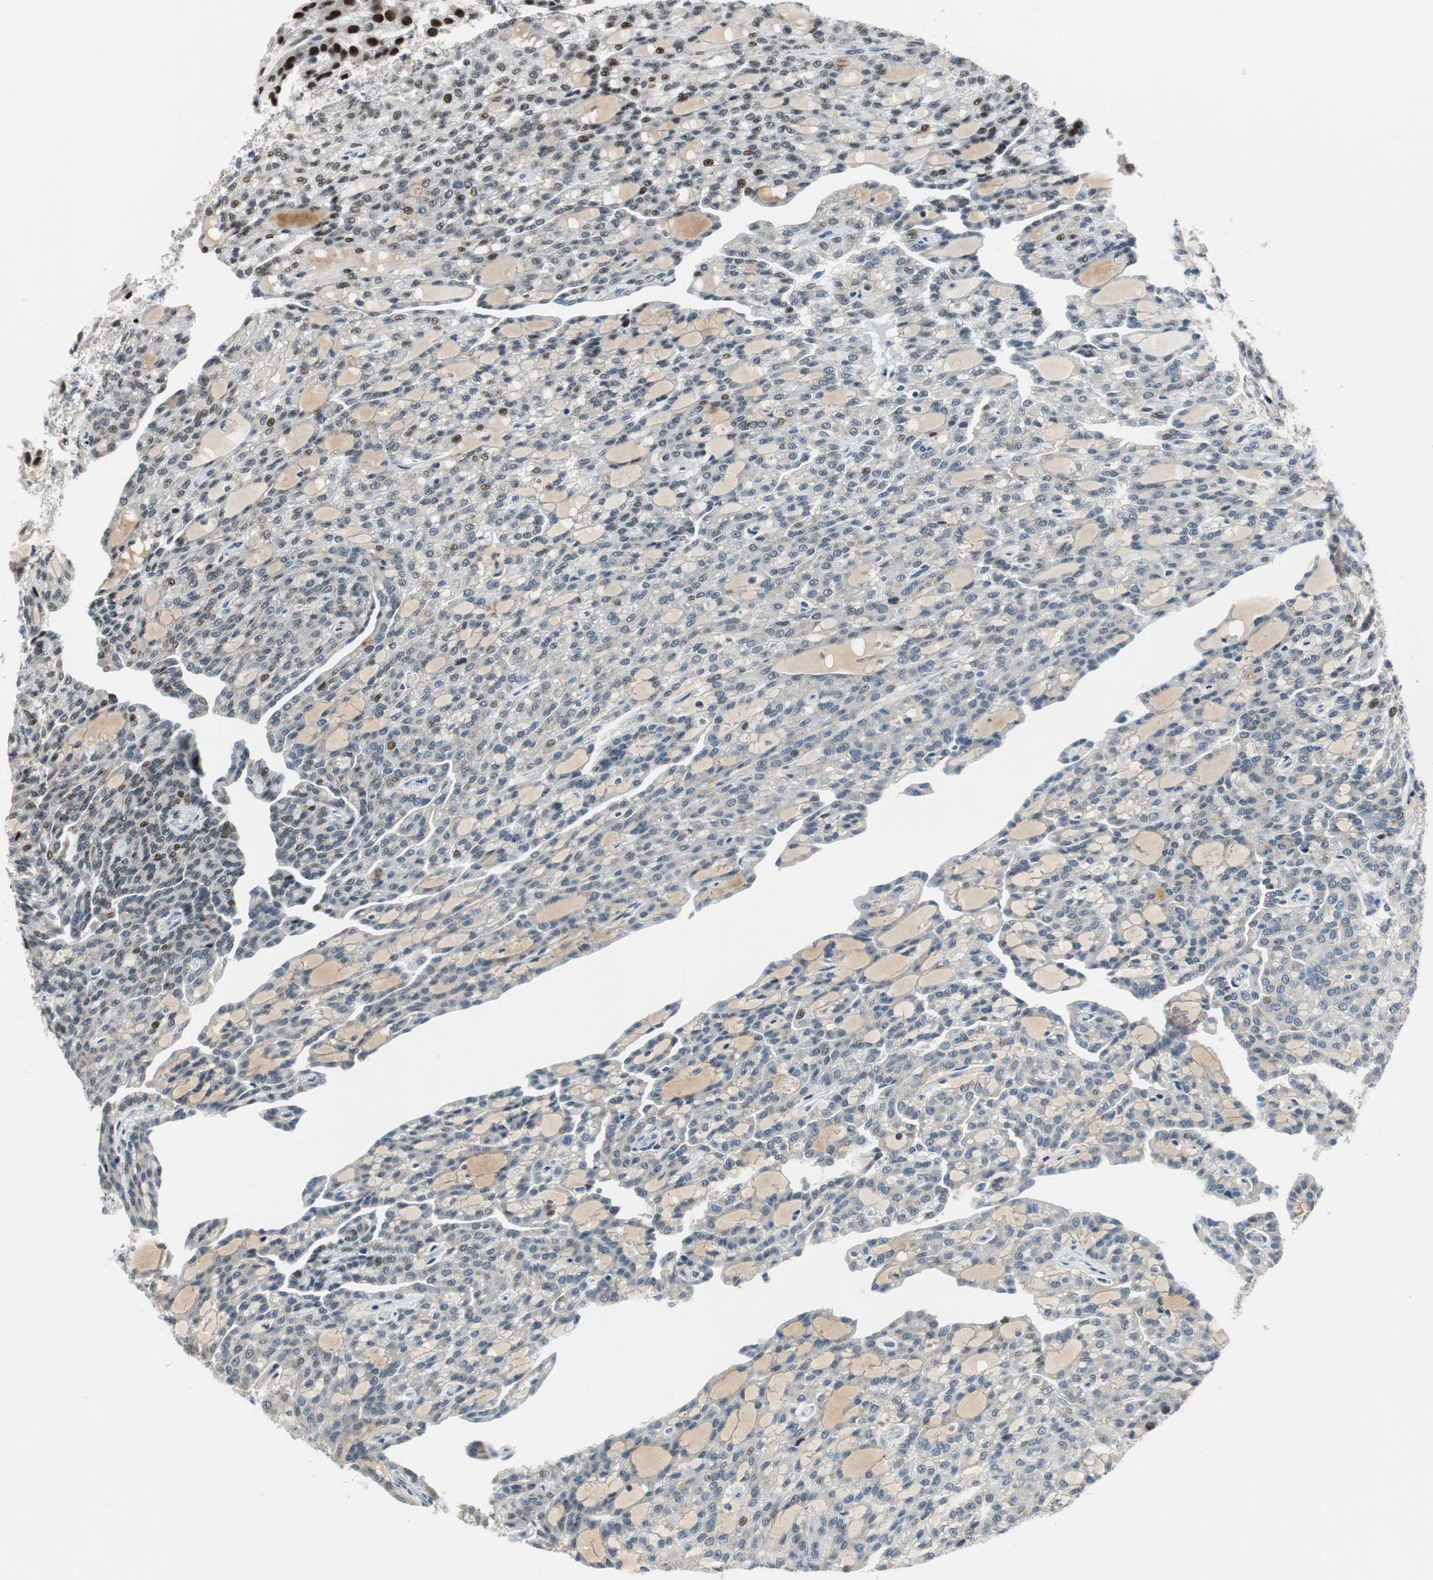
{"staining": {"intensity": "moderate", "quantity": "<25%", "location": "nuclear"}, "tissue": "renal cancer", "cell_type": "Tumor cells", "image_type": "cancer", "snomed": [{"axis": "morphology", "description": "Adenocarcinoma, NOS"}, {"axis": "topography", "description": "Kidney"}], "caption": "A photomicrograph showing moderate nuclear staining in approximately <25% of tumor cells in adenocarcinoma (renal), as visualized by brown immunohistochemical staining.", "gene": "AJUBA", "patient": {"sex": "male", "age": 63}}